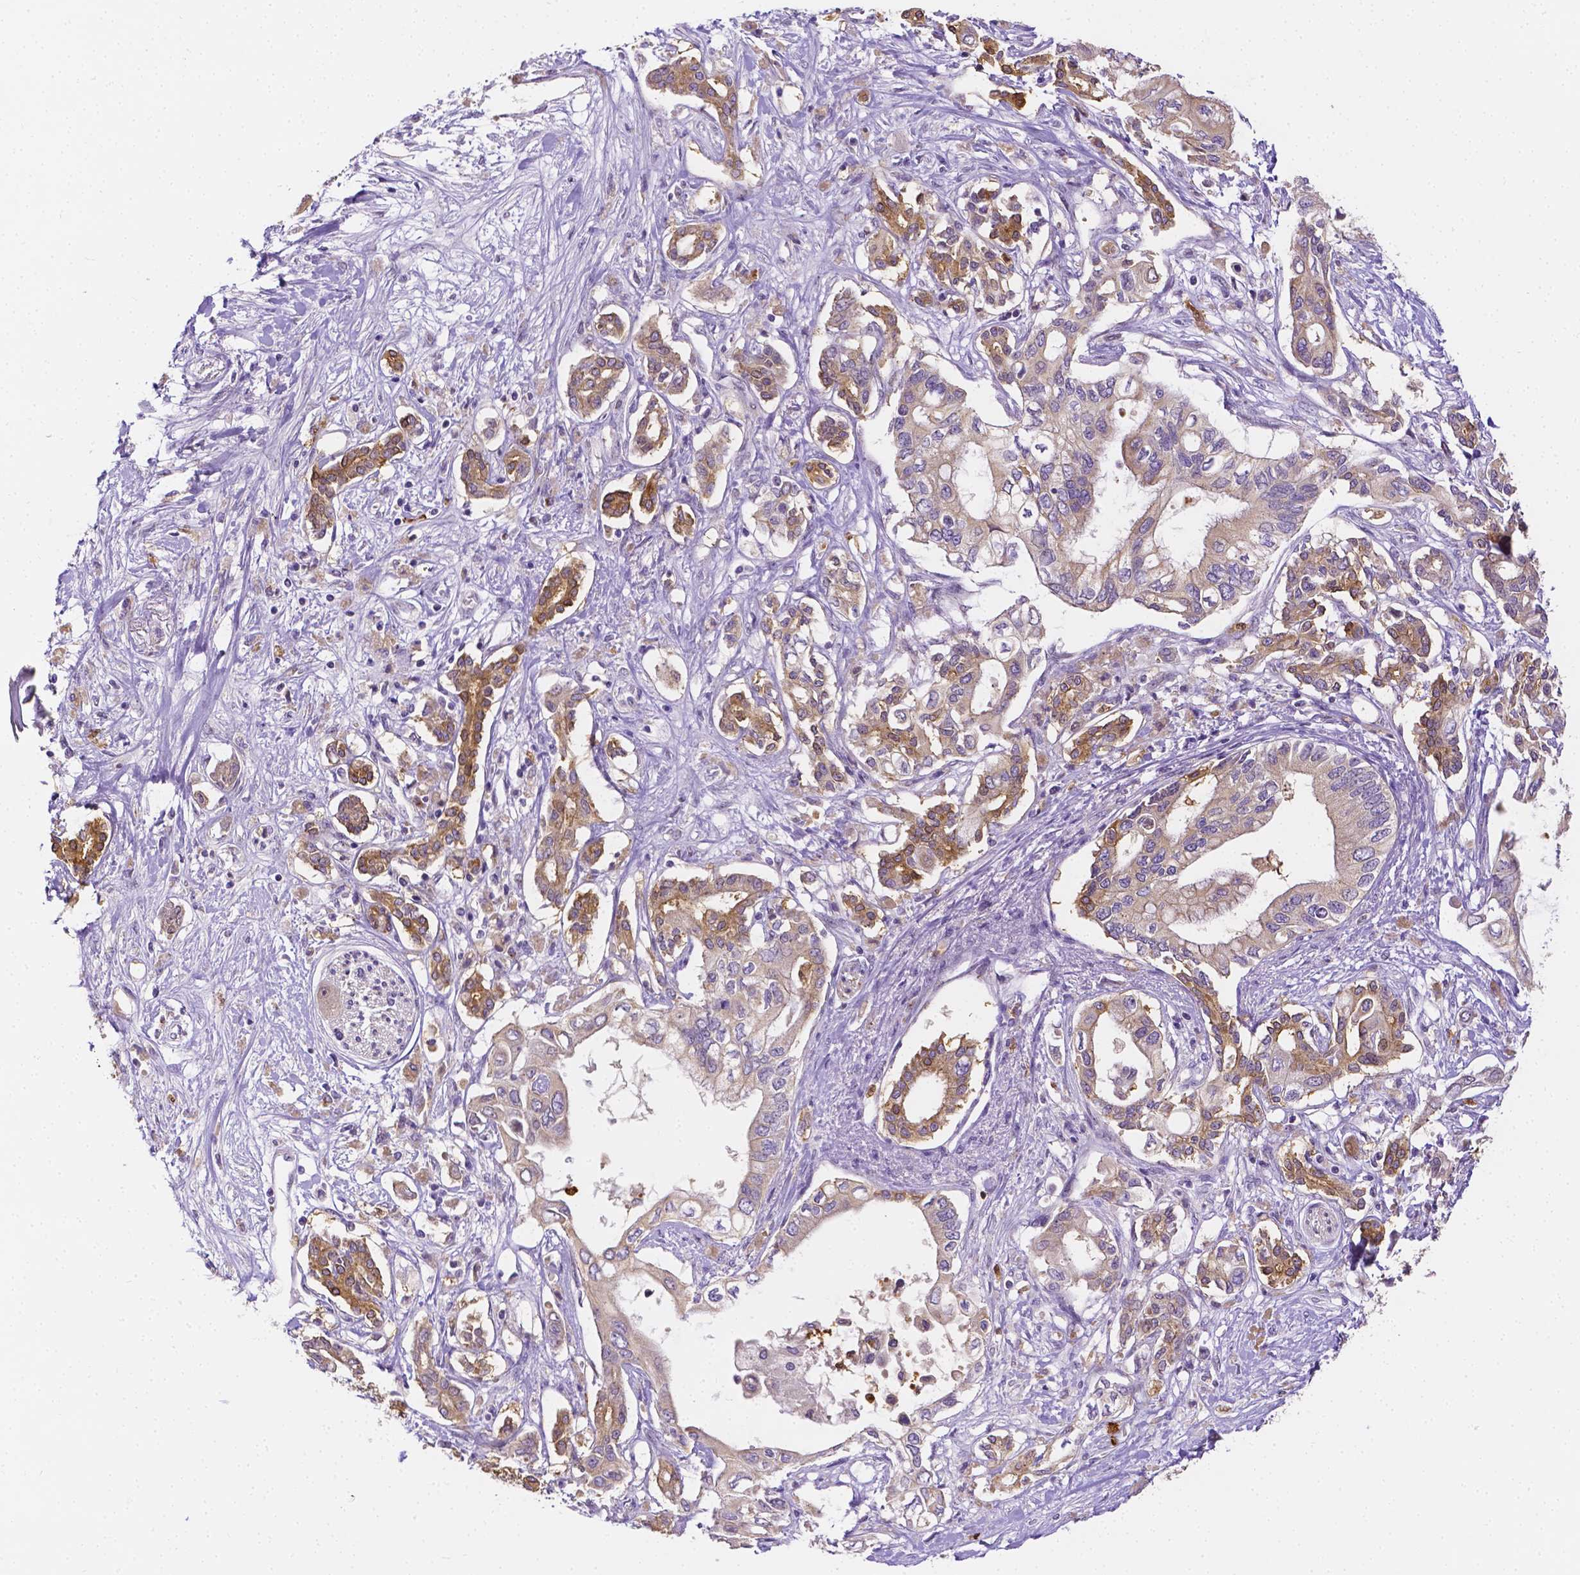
{"staining": {"intensity": "moderate", "quantity": "<25%", "location": "cytoplasmic/membranous"}, "tissue": "pancreatic cancer", "cell_type": "Tumor cells", "image_type": "cancer", "snomed": [{"axis": "morphology", "description": "Adenocarcinoma, NOS"}, {"axis": "topography", "description": "Pancreas"}], "caption": "The immunohistochemical stain highlights moderate cytoplasmic/membranous positivity in tumor cells of pancreatic adenocarcinoma tissue.", "gene": "ZNRD2", "patient": {"sex": "female", "age": 63}}